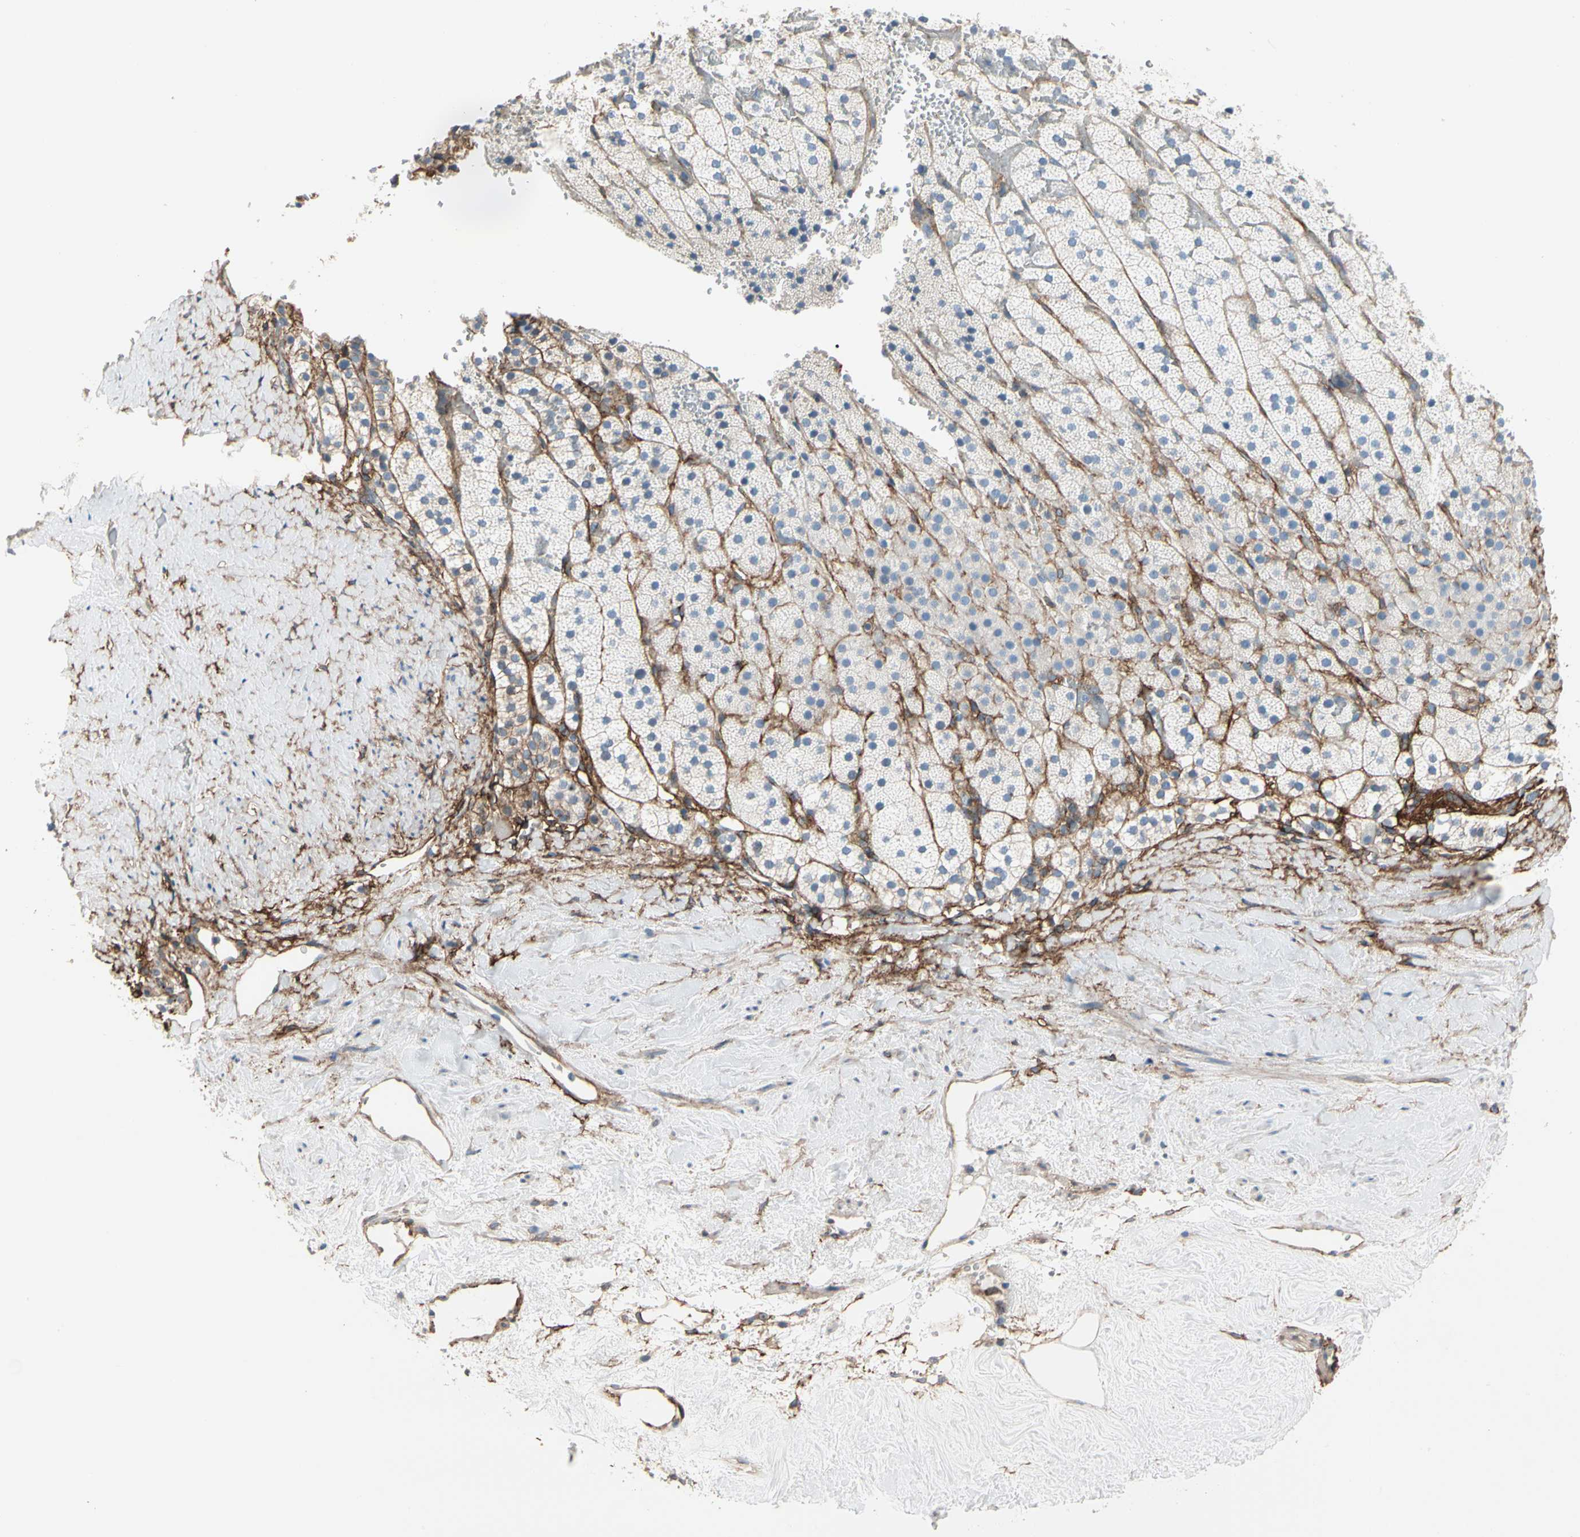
{"staining": {"intensity": "negative", "quantity": "none", "location": "none"}, "tissue": "adrenal gland", "cell_type": "Glandular cells", "image_type": "normal", "snomed": [{"axis": "morphology", "description": "Normal tissue, NOS"}, {"axis": "topography", "description": "Adrenal gland"}], "caption": "The photomicrograph reveals no significant positivity in glandular cells of adrenal gland. Brightfield microscopy of immunohistochemistry (IHC) stained with DAB (brown) and hematoxylin (blue), captured at high magnification.", "gene": "EPB41L2", "patient": {"sex": "male", "age": 35}}